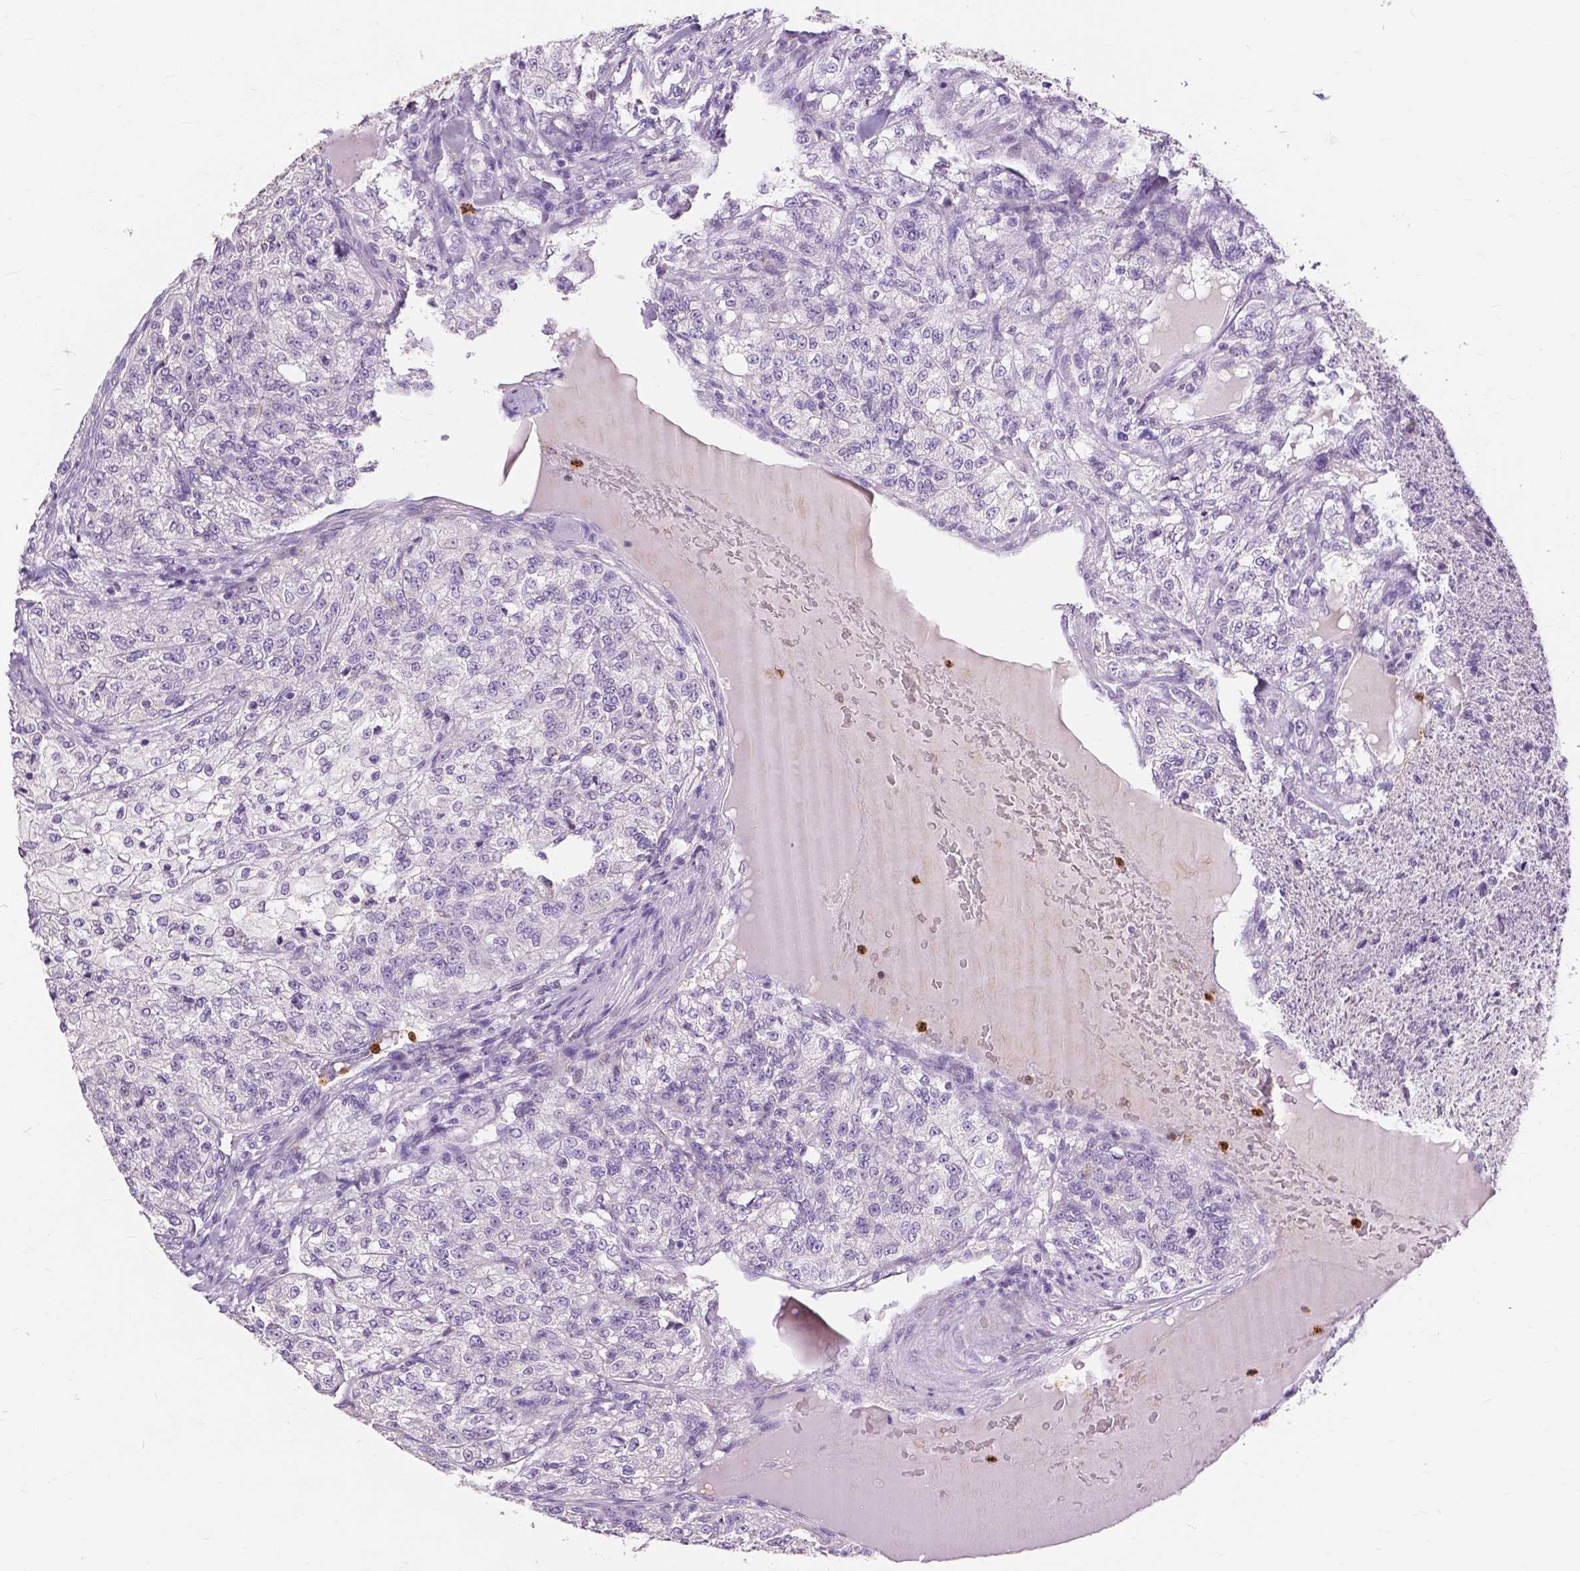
{"staining": {"intensity": "negative", "quantity": "none", "location": "none"}, "tissue": "renal cancer", "cell_type": "Tumor cells", "image_type": "cancer", "snomed": [{"axis": "morphology", "description": "Adenocarcinoma, NOS"}, {"axis": "topography", "description": "Kidney"}], "caption": "Image shows no protein positivity in tumor cells of renal cancer tissue. Nuclei are stained in blue.", "gene": "CXCR2", "patient": {"sex": "female", "age": 63}}